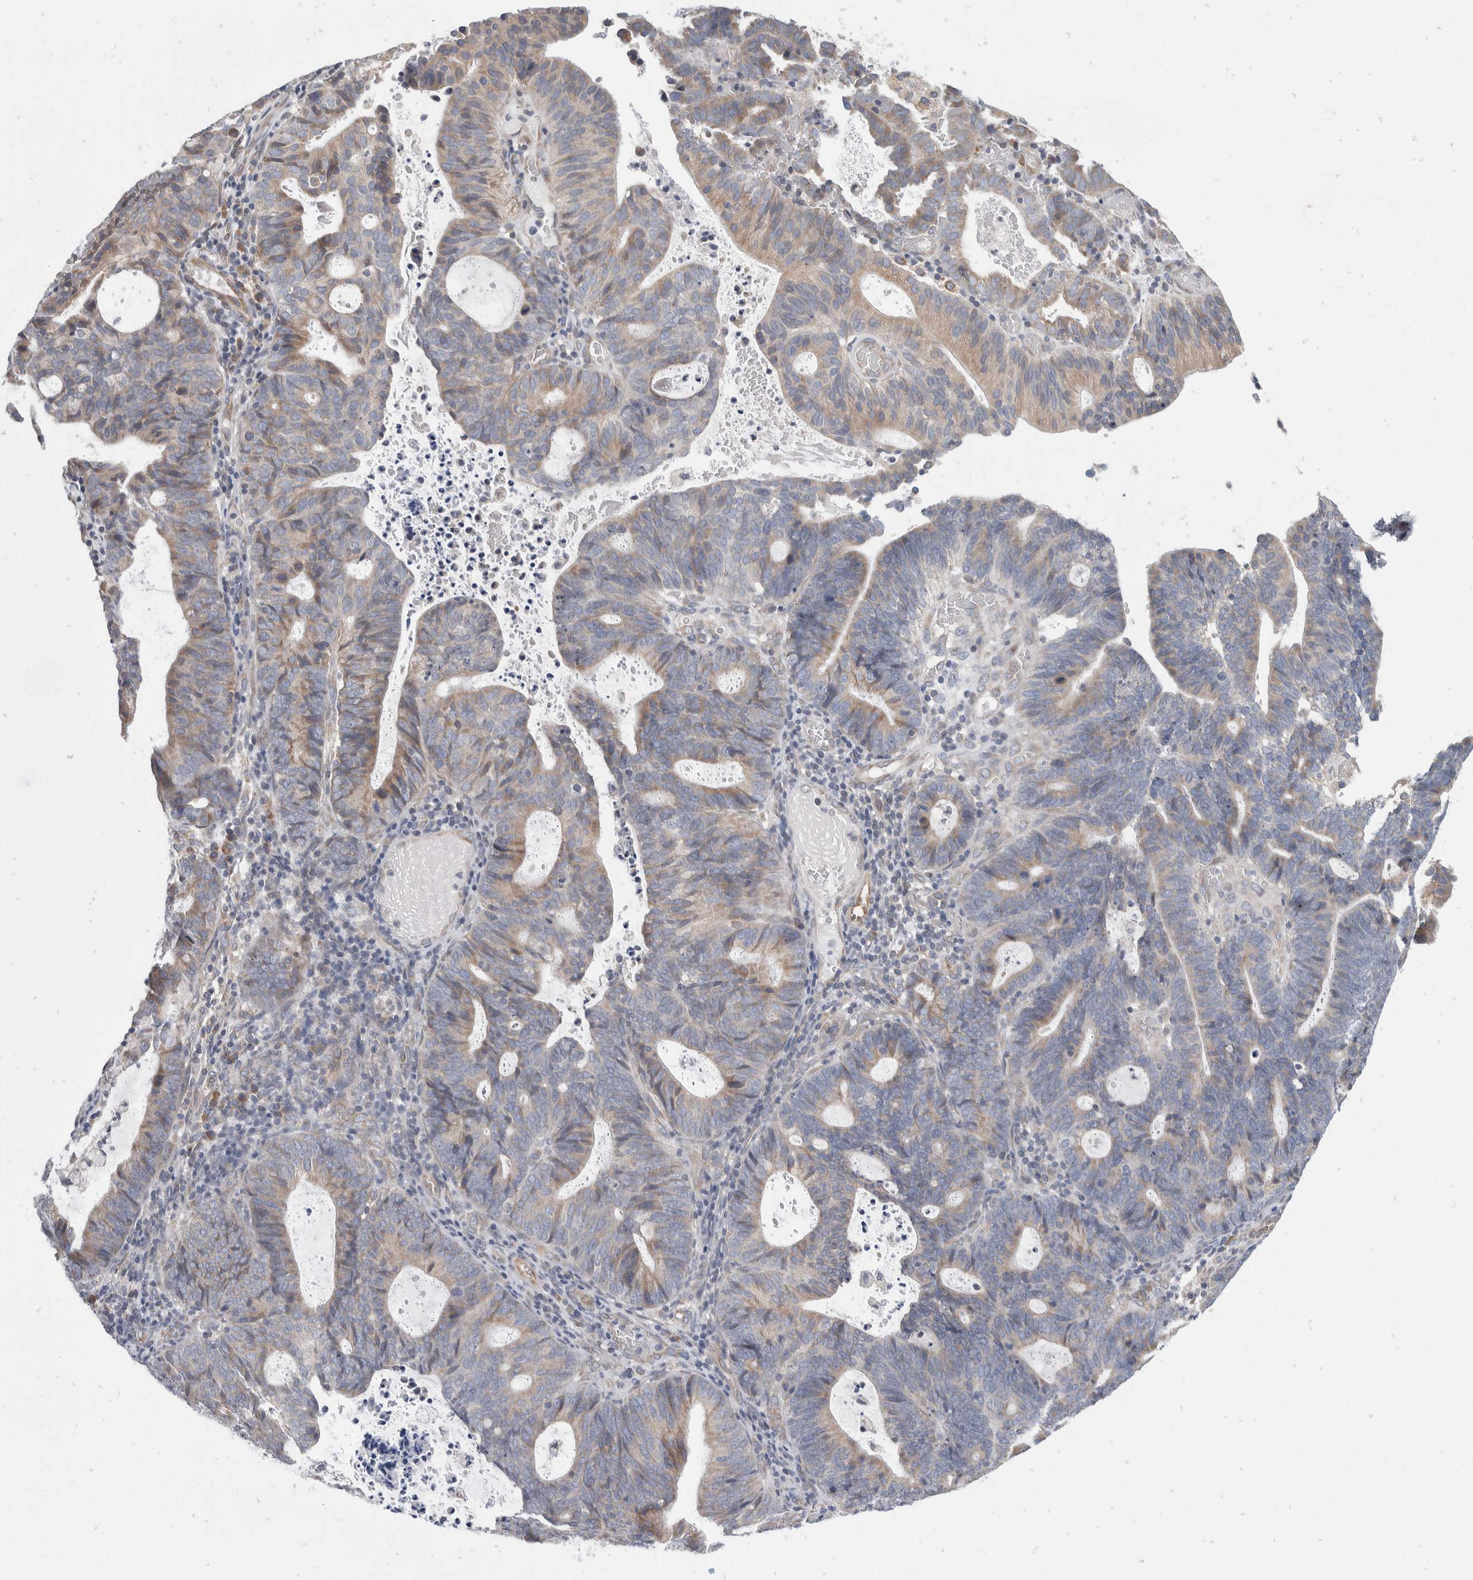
{"staining": {"intensity": "moderate", "quantity": ">75%", "location": "cytoplasmic/membranous"}, "tissue": "endometrial cancer", "cell_type": "Tumor cells", "image_type": "cancer", "snomed": [{"axis": "morphology", "description": "Adenocarcinoma, NOS"}, {"axis": "topography", "description": "Uterus"}], "caption": "Adenocarcinoma (endometrial) stained for a protein exhibits moderate cytoplasmic/membranous positivity in tumor cells.", "gene": "TMEM245", "patient": {"sex": "female", "age": 83}}